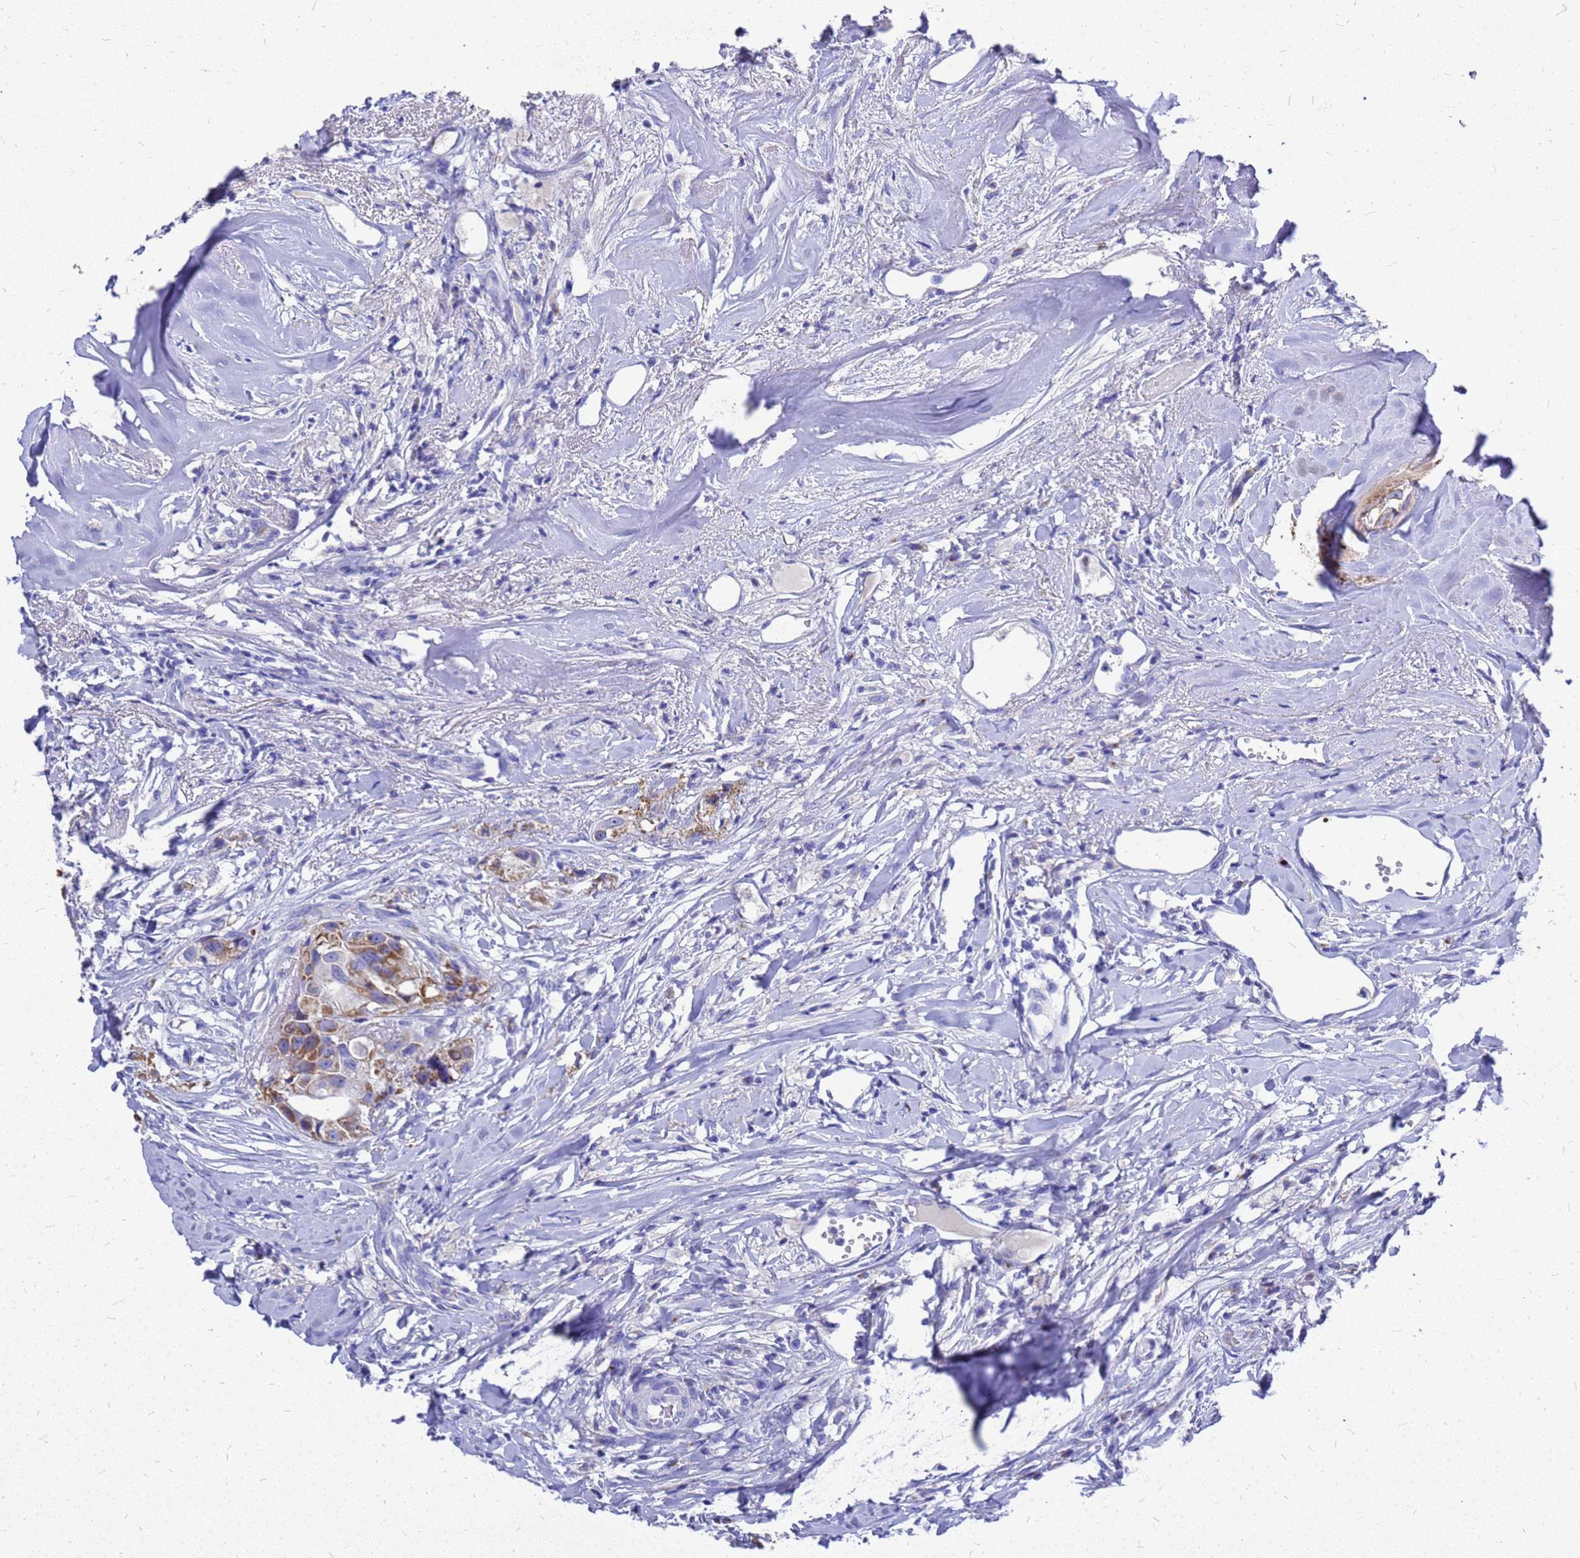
{"staining": {"intensity": "moderate", "quantity": ">75%", "location": "cytoplasmic/membranous"}, "tissue": "head and neck cancer", "cell_type": "Tumor cells", "image_type": "cancer", "snomed": [{"axis": "morphology", "description": "Adenocarcinoma, NOS"}, {"axis": "morphology", "description": "Adenocarcinoma, metastatic, NOS"}, {"axis": "topography", "description": "Head-Neck"}], "caption": "Moderate cytoplasmic/membranous protein positivity is seen in approximately >75% of tumor cells in head and neck cancer. Using DAB (brown) and hematoxylin (blue) stains, captured at high magnification using brightfield microscopy.", "gene": "OR52E2", "patient": {"sex": "male", "age": 75}}